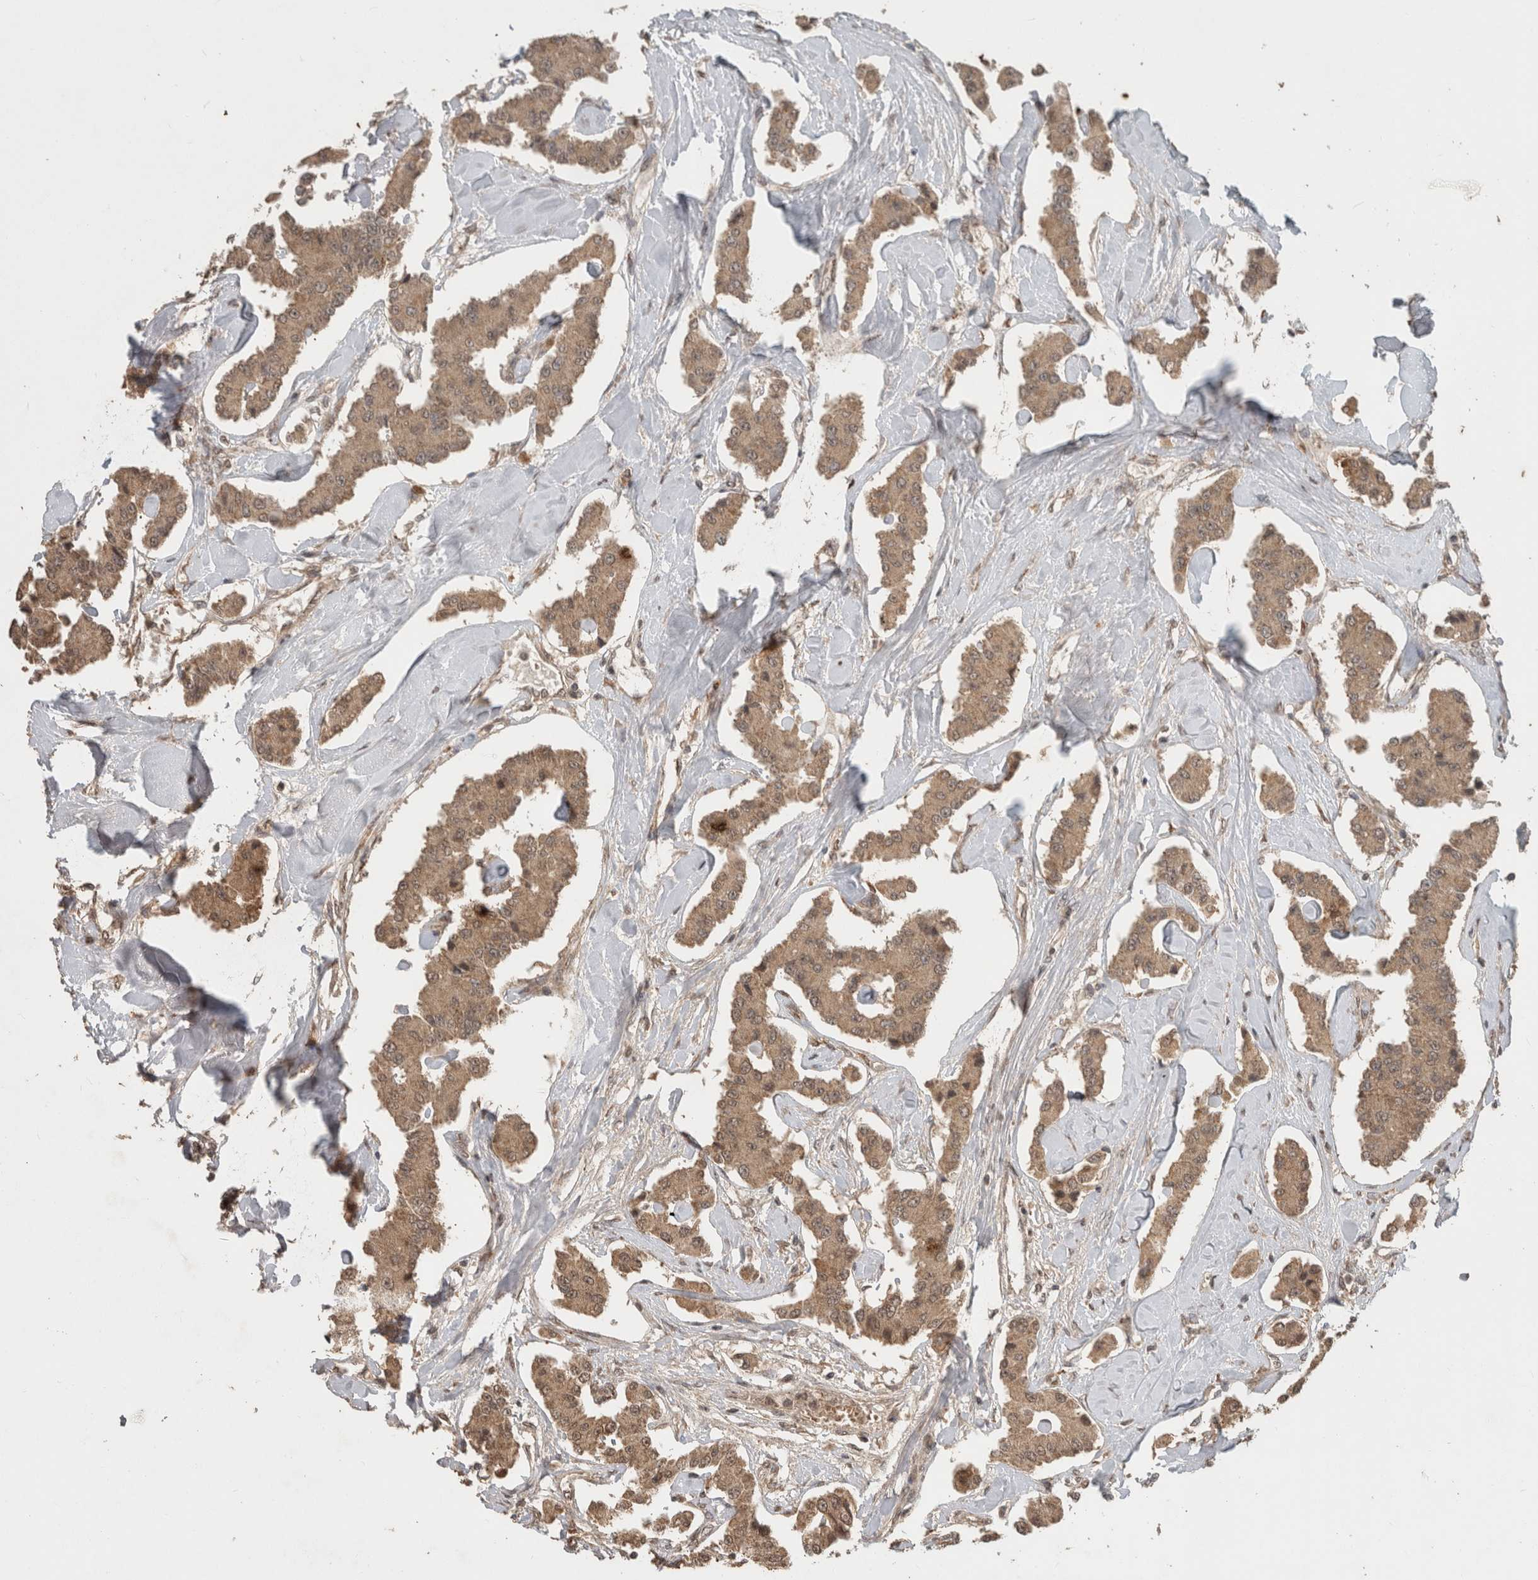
{"staining": {"intensity": "moderate", "quantity": ">75%", "location": "cytoplasmic/membranous"}, "tissue": "carcinoid", "cell_type": "Tumor cells", "image_type": "cancer", "snomed": [{"axis": "morphology", "description": "Carcinoid, malignant, NOS"}, {"axis": "topography", "description": "Pancreas"}], "caption": "There is medium levels of moderate cytoplasmic/membranous expression in tumor cells of carcinoid (malignant), as demonstrated by immunohistochemical staining (brown color).", "gene": "FAM3A", "patient": {"sex": "male", "age": 41}}